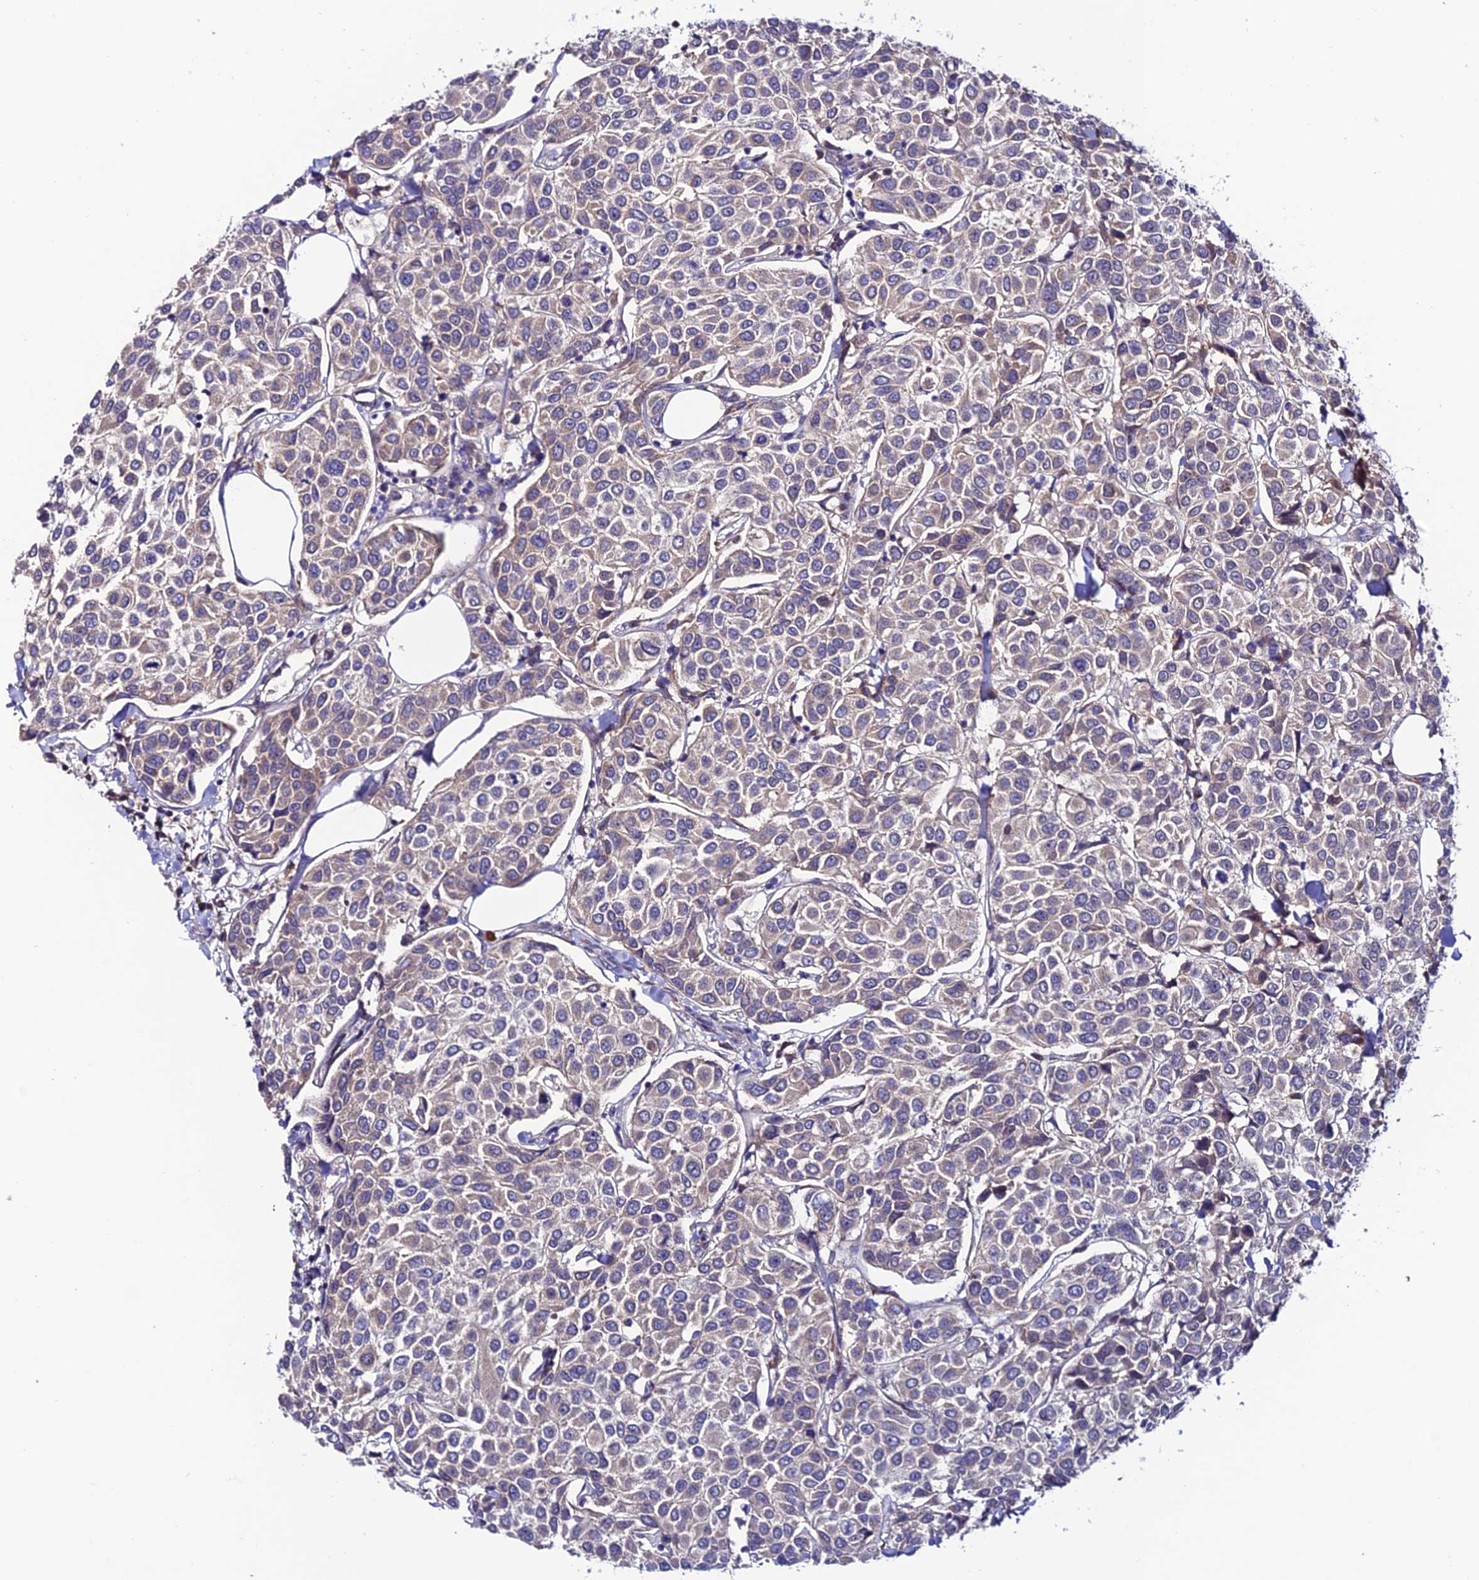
{"staining": {"intensity": "weak", "quantity": "<25%", "location": "cytoplasmic/membranous"}, "tissue": "breast cancer", "cell_type": "Tumor cells", "image_type": "cancer", "snomed": [{"axis": "morphology", "description": "Duct carcinoma"}, {"axis": "topography", "description": "Breast"}], "caption": "DAB immunohistochemical staining of human breast invasive ductal carcinoma shows no significant expression in tumor cells. (Stains: DAB (3,3'-diaminobenzidine) immunohistochemistry (IHC) with hematoxylin counter stain, Microscopy: brightfield microscopy at high magnification).", "gene": "FZD8", "patient": {"sex": "female", "age": 55}}